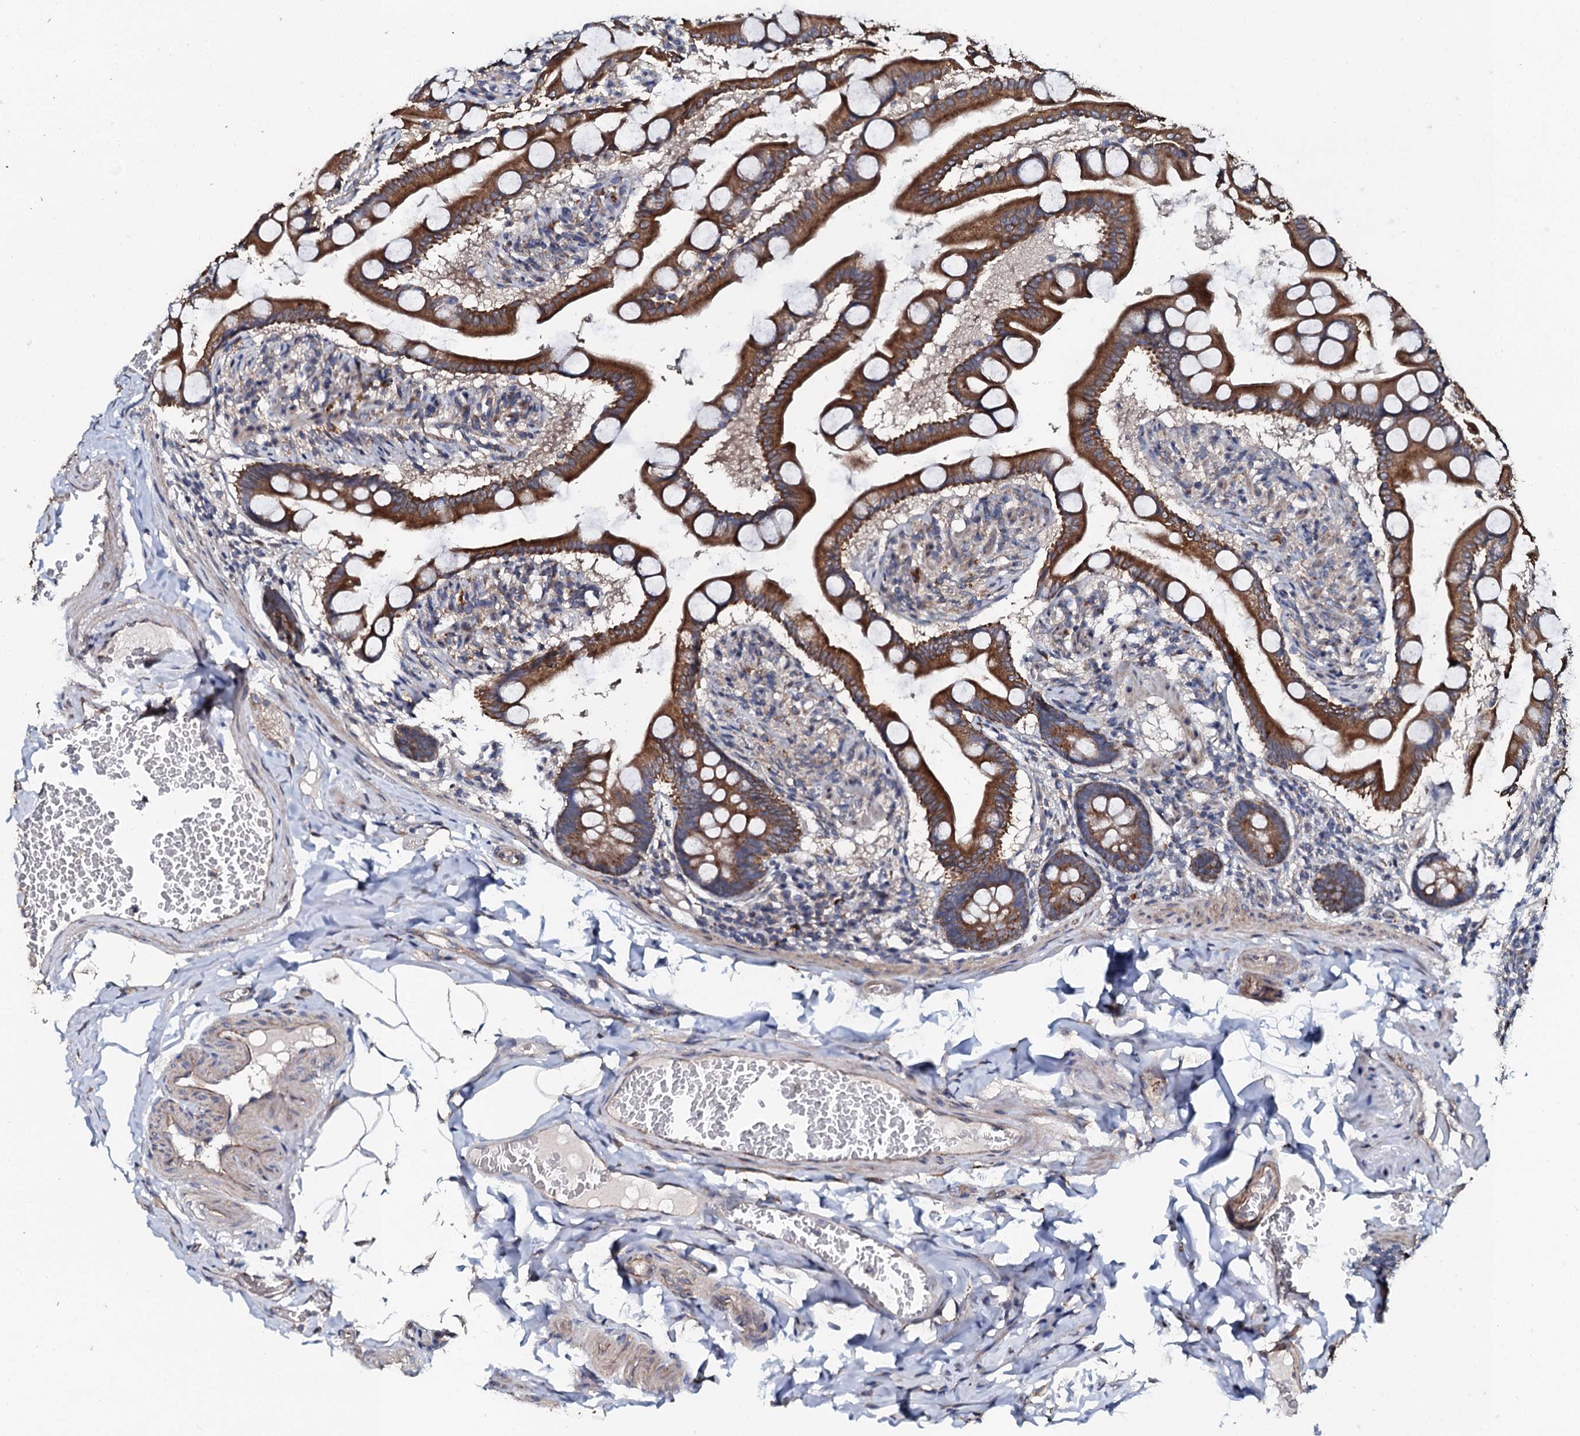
{"staining": {"intensity": "strong", "quantity": ">75%", "location": "cytoplasmic/membranous"}, "tissue": "small intestine", "cell_type": "Glandular cells", "image_type": "normal", "snomed": [{"axis": "morphology", "description": "Normal tissue, NOS"}, {"axis": "topography", "description": "Small intestine"}], "caption": "Immunohistochemistry (IHC) staining of normal small intestine, which reveals high levels of strong cytoplasmic/membranous expression in approximately >75% of glandular cells indicating strong cytoplasmic/membranous protein positivity. The staining was performed using DAB (3,3'-diaminobenzidine) (brown) for protein detection and nuclei were counterstained in hematoxylin (blue).", "gene": "GLCE", "patient": {"sex": "male", "age": 41}}